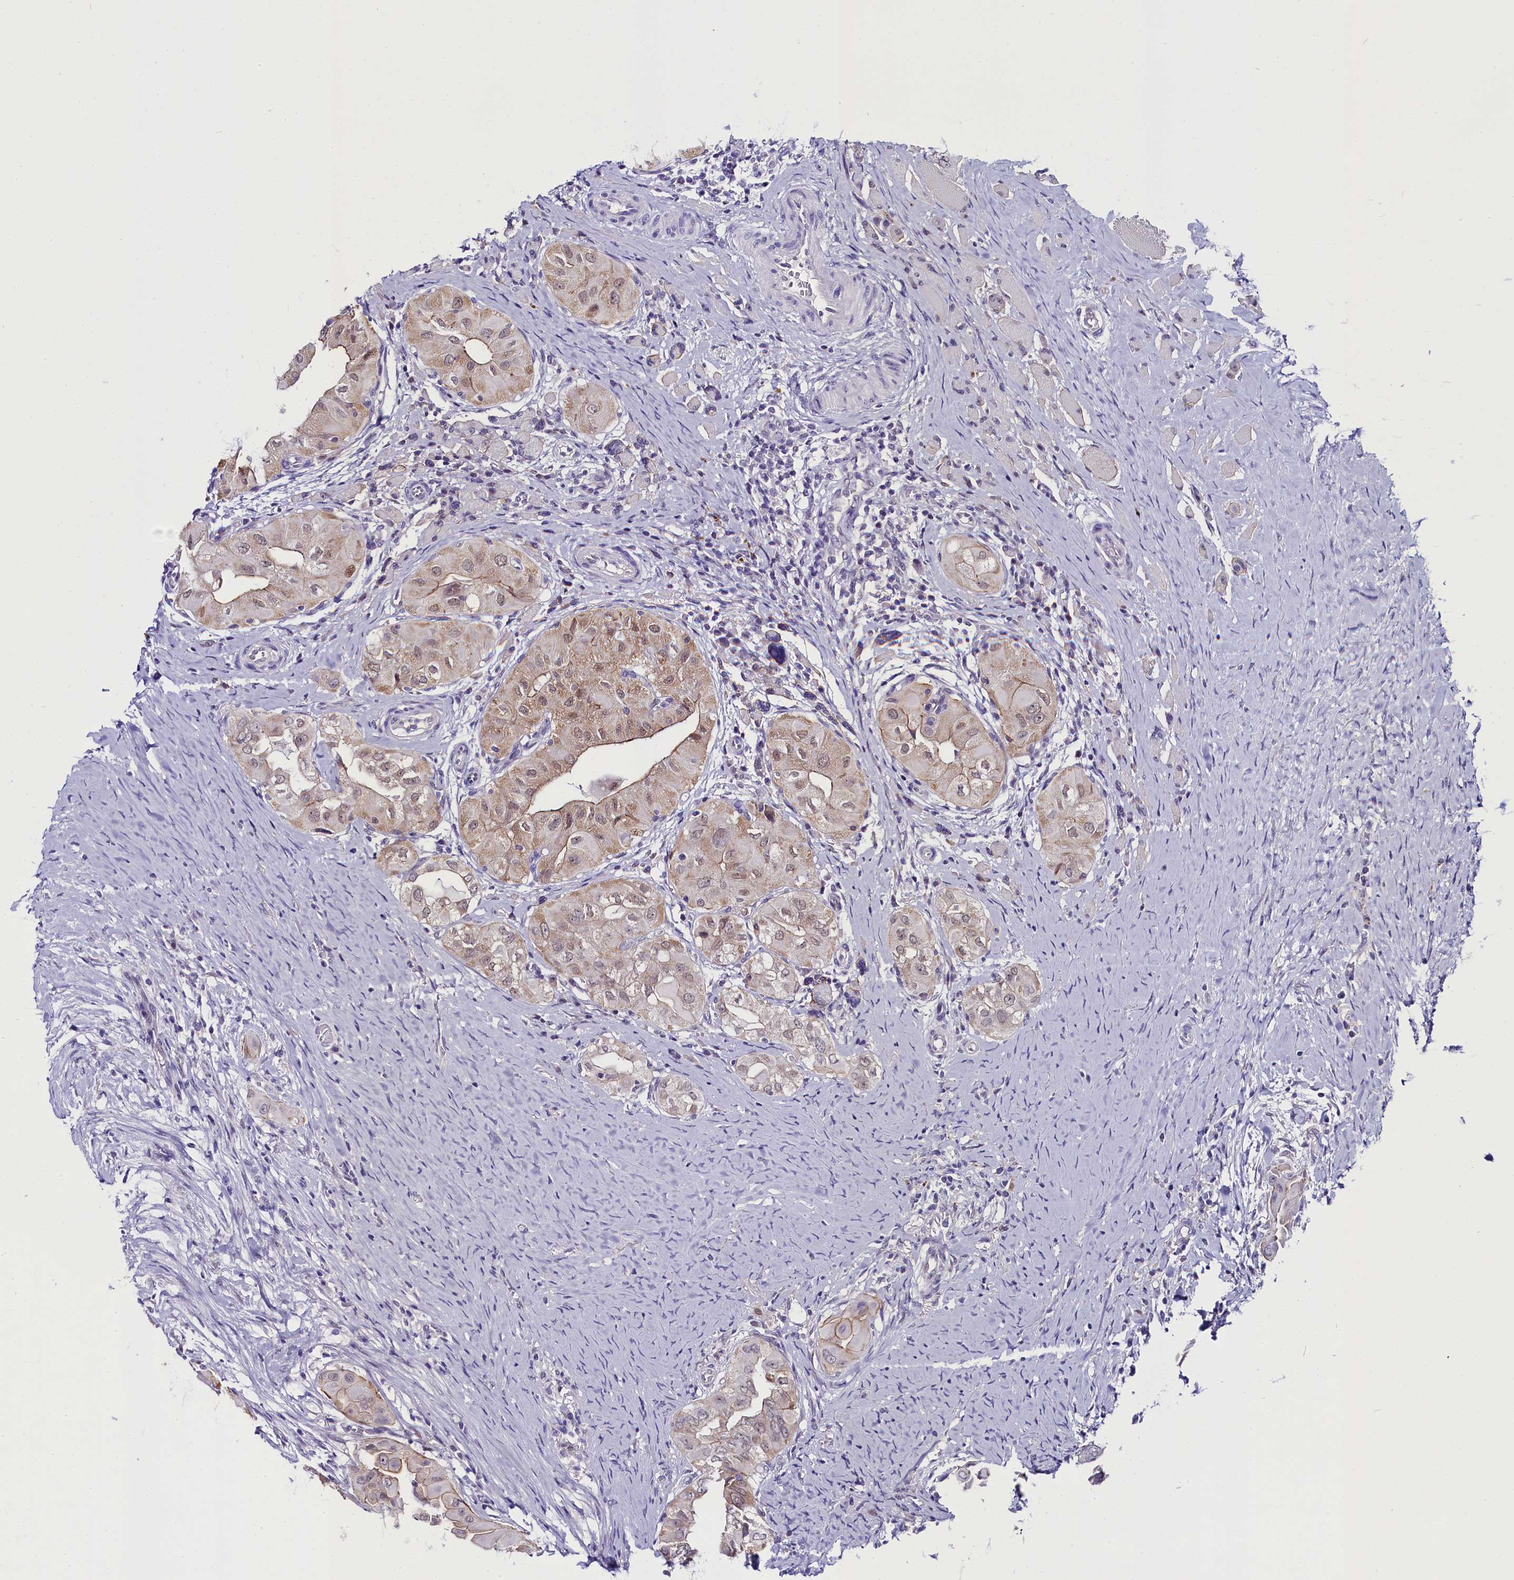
{"staining": {"intensity": "weak", "quantity": ">75%", "location": "cytoplasmic/membranous,nuclear"}, "tissue": "thyroid cancer", "cell_type": "Tumor cells", "image_type": "cancer", "snomed": [{"axis": "morphology", "description": "Papillary adenocarcinoma, NOS"}, {"axis": "topography", "description": "Thyroid gland"}], "caption": "Immunohistochemistry (IHC) image of papillary adenocarcinoma (thyroid) stained for a protein (brown), which displays low levels of weak cytoplasmic/membranous and nuclear staining in about >75% of tumor cells.", "gene": "OSGEP", "patient": {"sex": "female", "age": 59}}